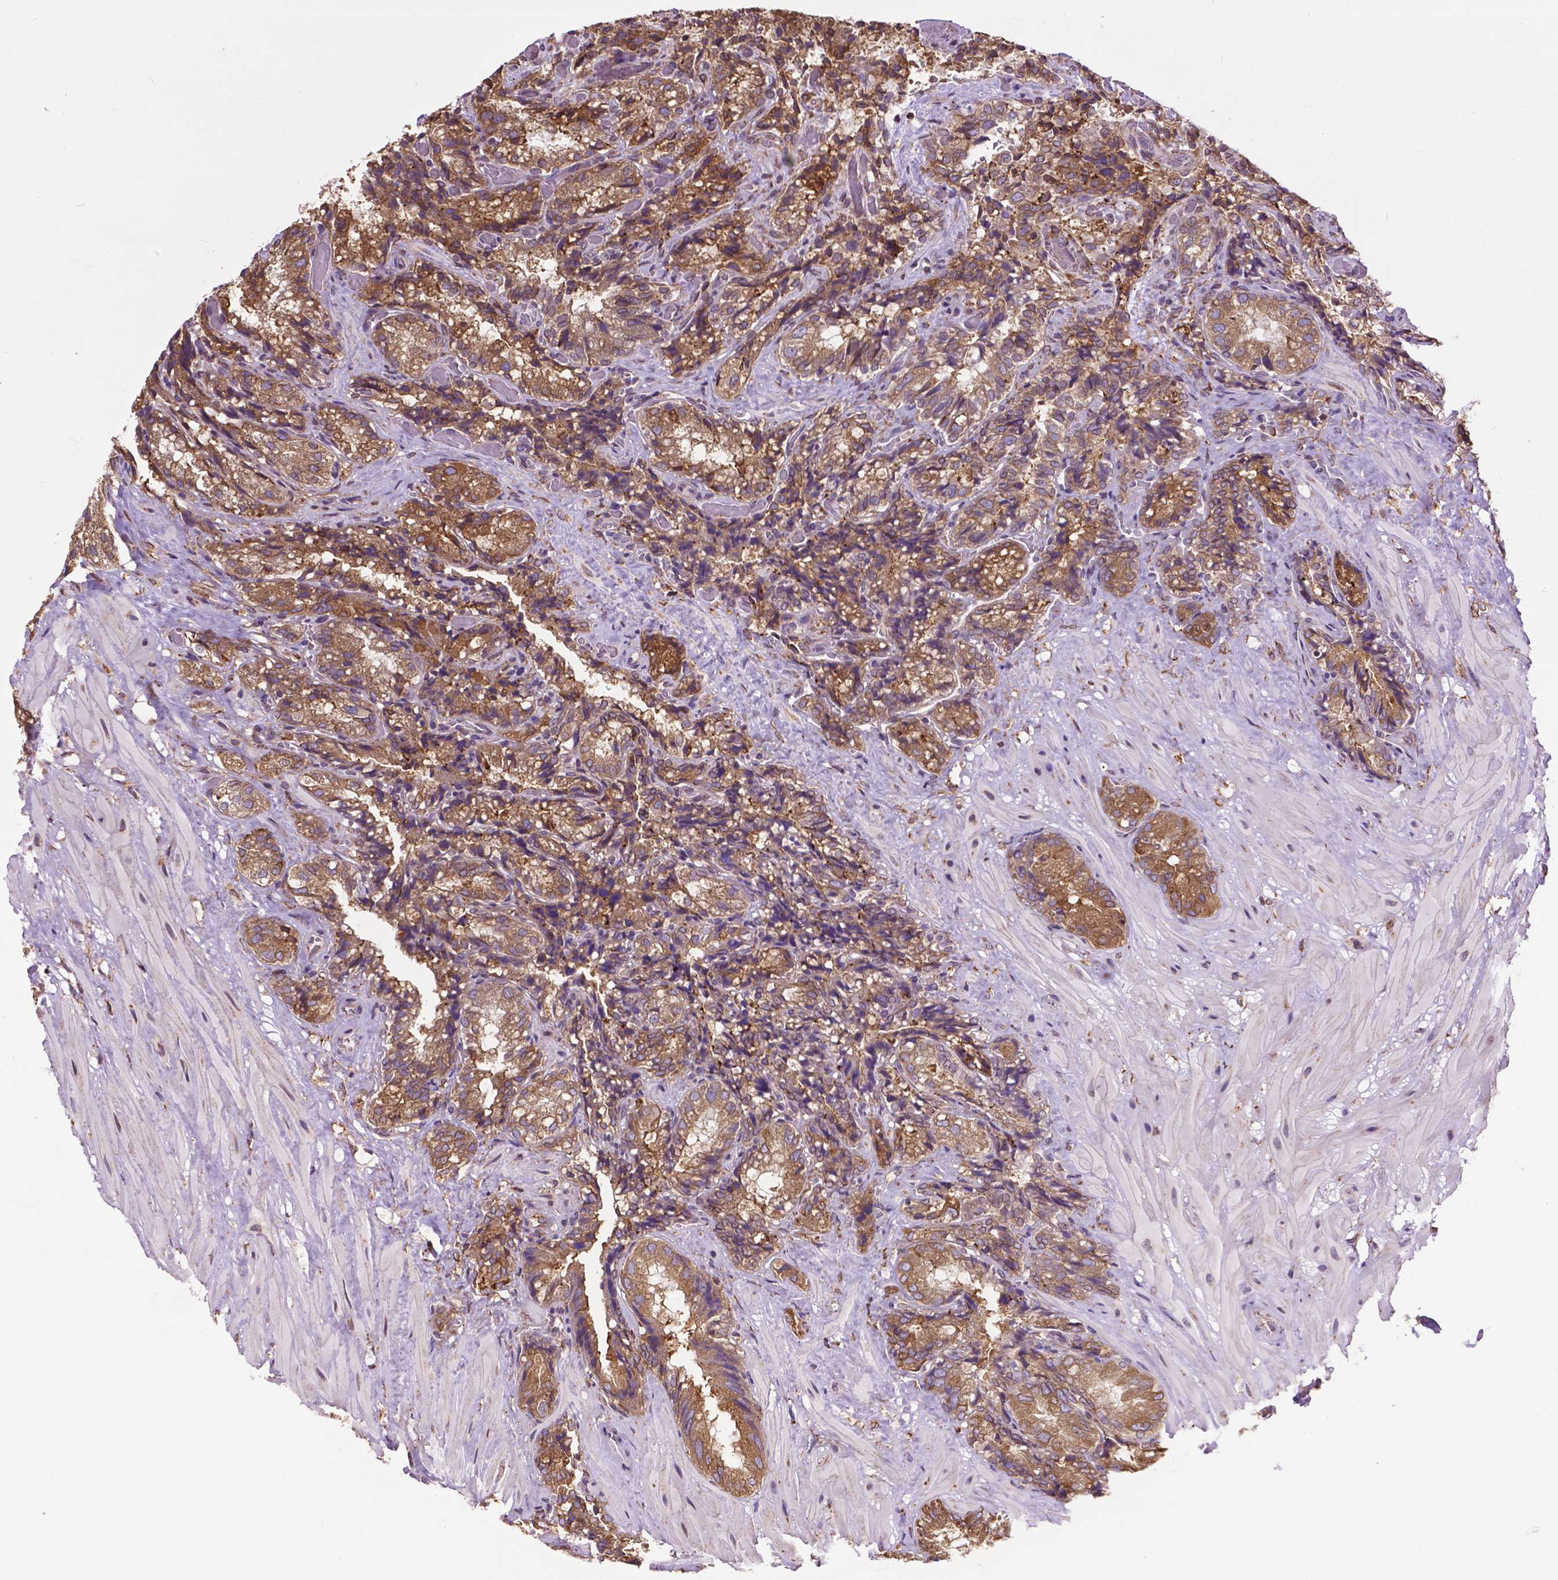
{"staining": {"intensity": "moderate", "quantity": ">75%", "location": "cytoplasmic/membranous"}, "tissue": "seminal vesicle", "cell_type": "Glandular cells", "image_type": "normal", "snomed": [{"axis": "morphology", "description": "Normal tissue, NOS"}, {"axis": "topography", "description": "Seminal veicle"}], "caption": "Protein staining reveals moderate cytoplasmic/membranous staining in approximately >75% of glandular cells in normal seminal vesicle.", "gene": "GANAB", "patient": {"sex": "male", "age": 57}}